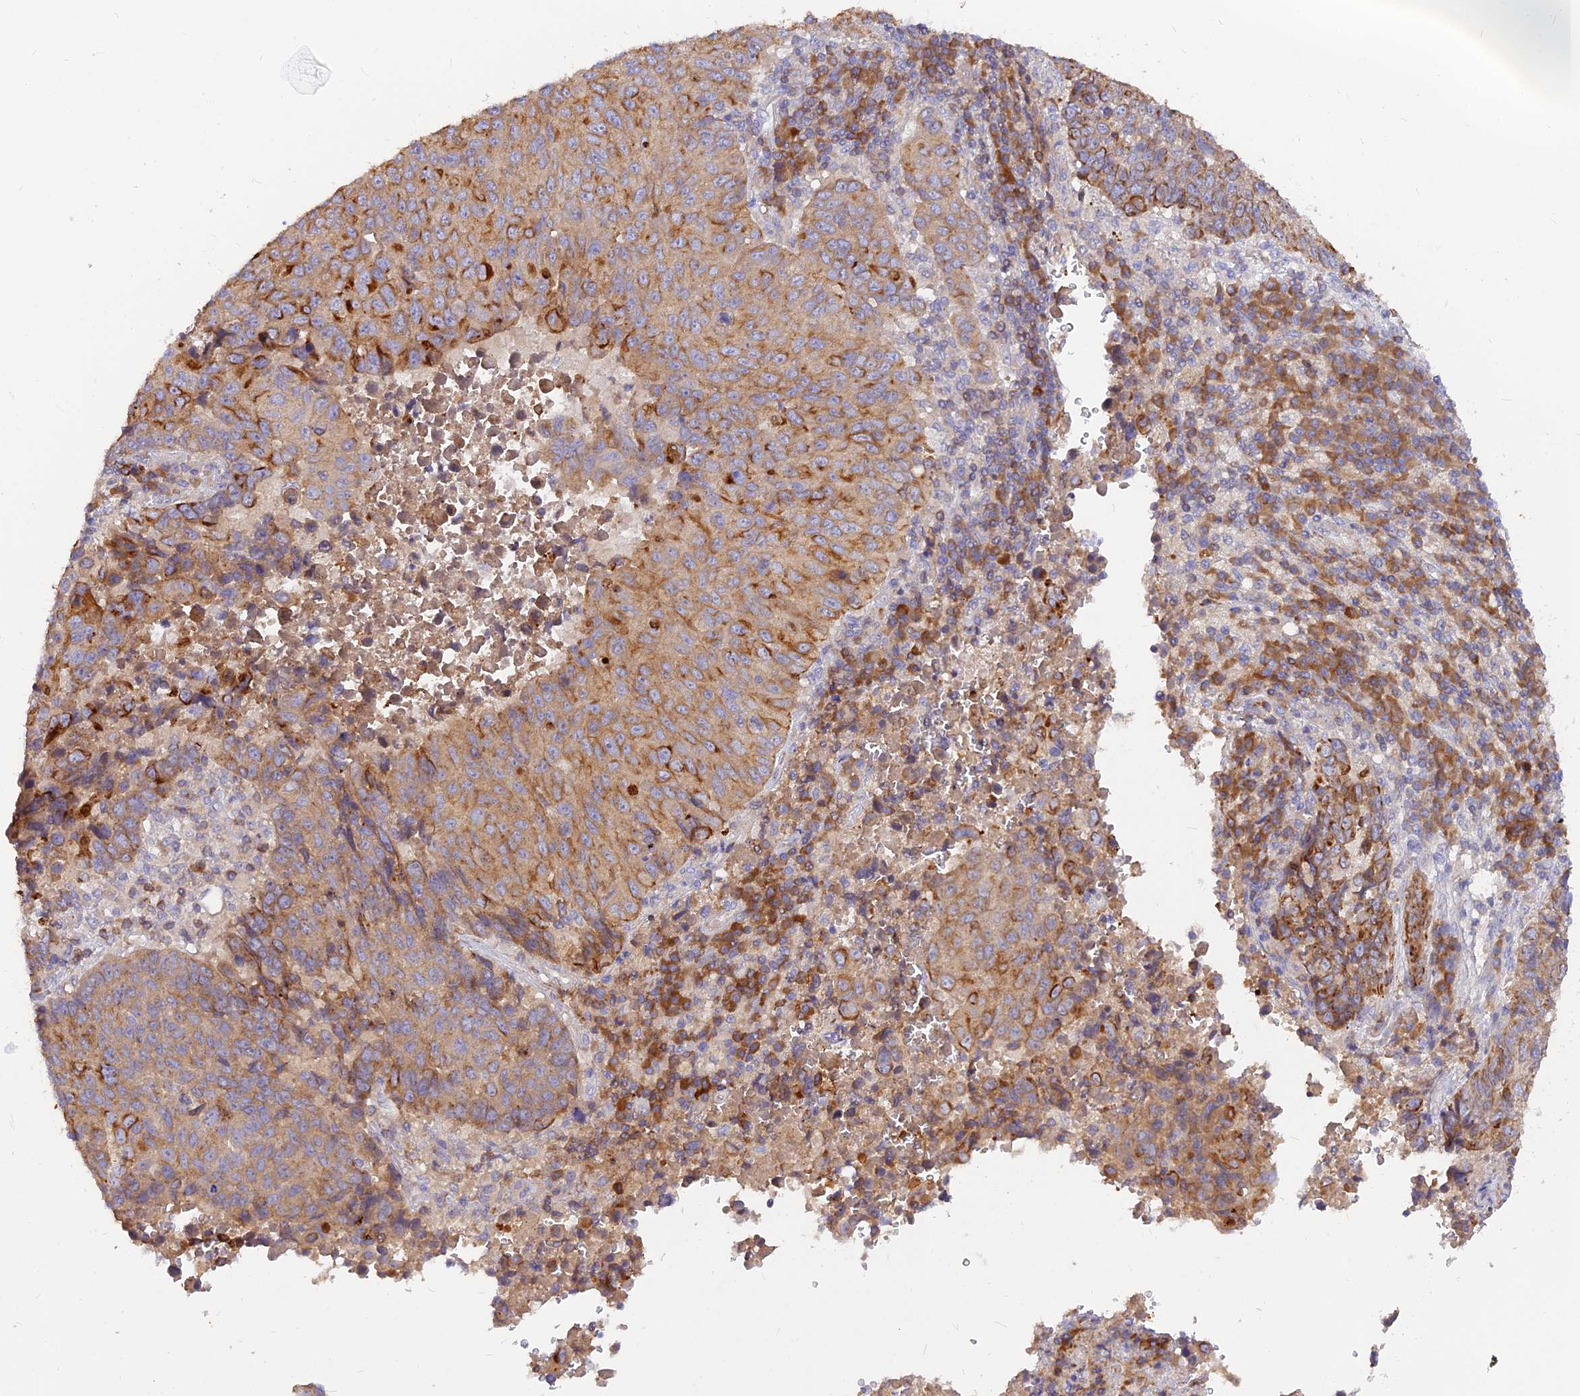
{"staining": {"intensity": "moderate", "quantity": "25%-75%", "location": "cytoplasmic/membranous"}, "tissue": "lung cancer", "cell_type": "Tumor cells", "image_type": "cancer", "snomed": [{"axis": "morphology", "description": "Squamous cell carcinoma, NOS"}, {"axis": "topography", "description": "Lung"}], "caption": "This histopathology image demonstrates squamous cell carcinoma (lung) stained with immunohistochemistry (IHC) to label a protein in brown. The cytoplasmic/membranous of tumor cells show moderate positivity for the protein. Nuclei are counter-stained blue.", "gene": "DENND2D", "patient": {"sex": "male", "age": 73}}